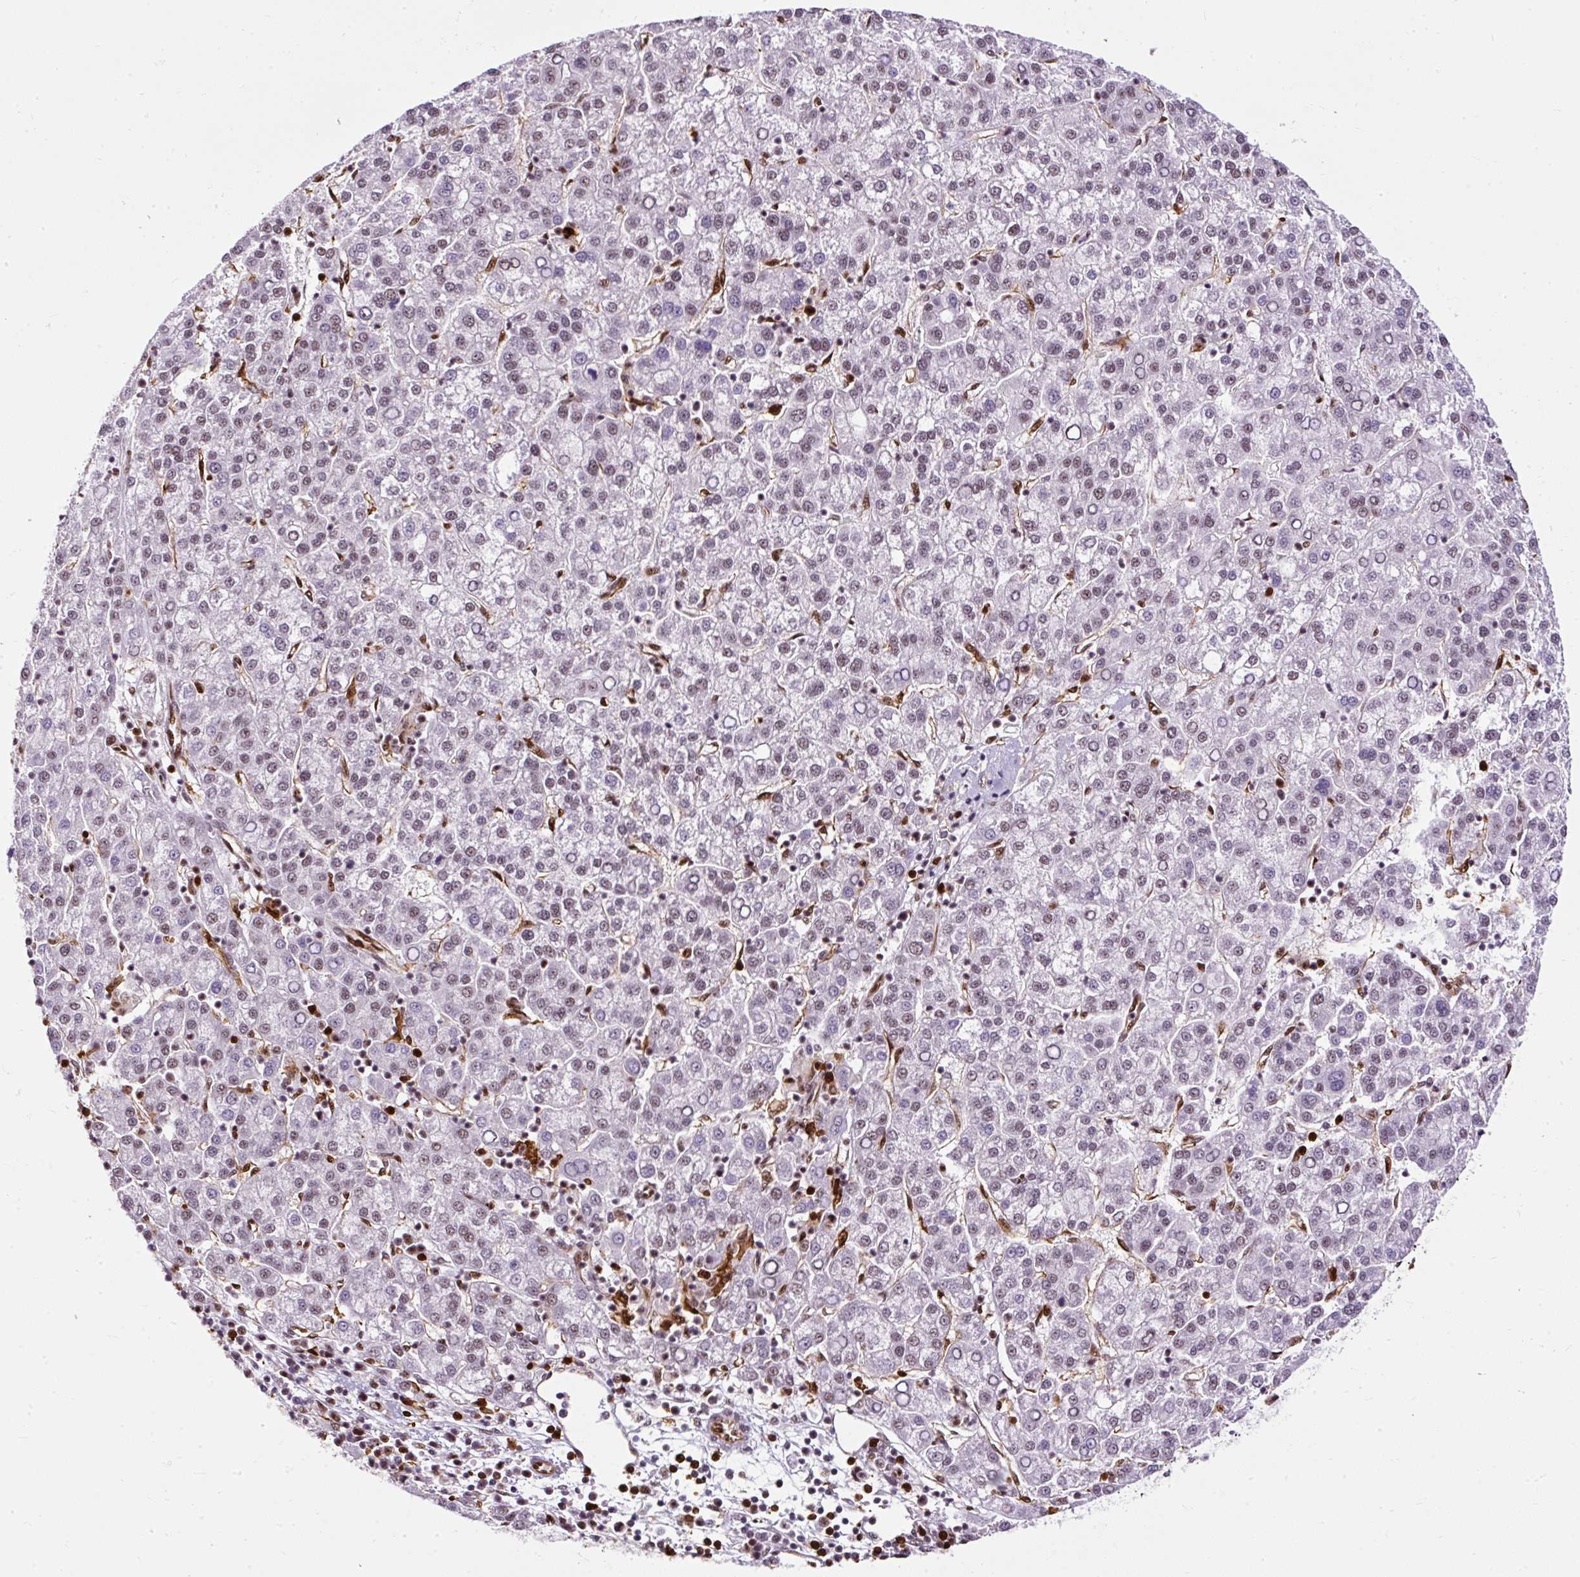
{"staining": {"intensity": "weak", "quantity": "<25%", "location": "nuclear"}, "tissue": "liver cancer", "cell_type": "Tumor cells", "image_type": "cancer", "snomed": [{"axis": "morphology", "description": "Carcinoma, Hepatocellular, NOS"}, {"axis": "topography", "description": "Liver"}], "caption": "Tumor cells are negative for protein expression in human liver hepatocellular carcinoma.", "gene": "LUC7L2", "patient": {"sex": "female", "age": 58}}